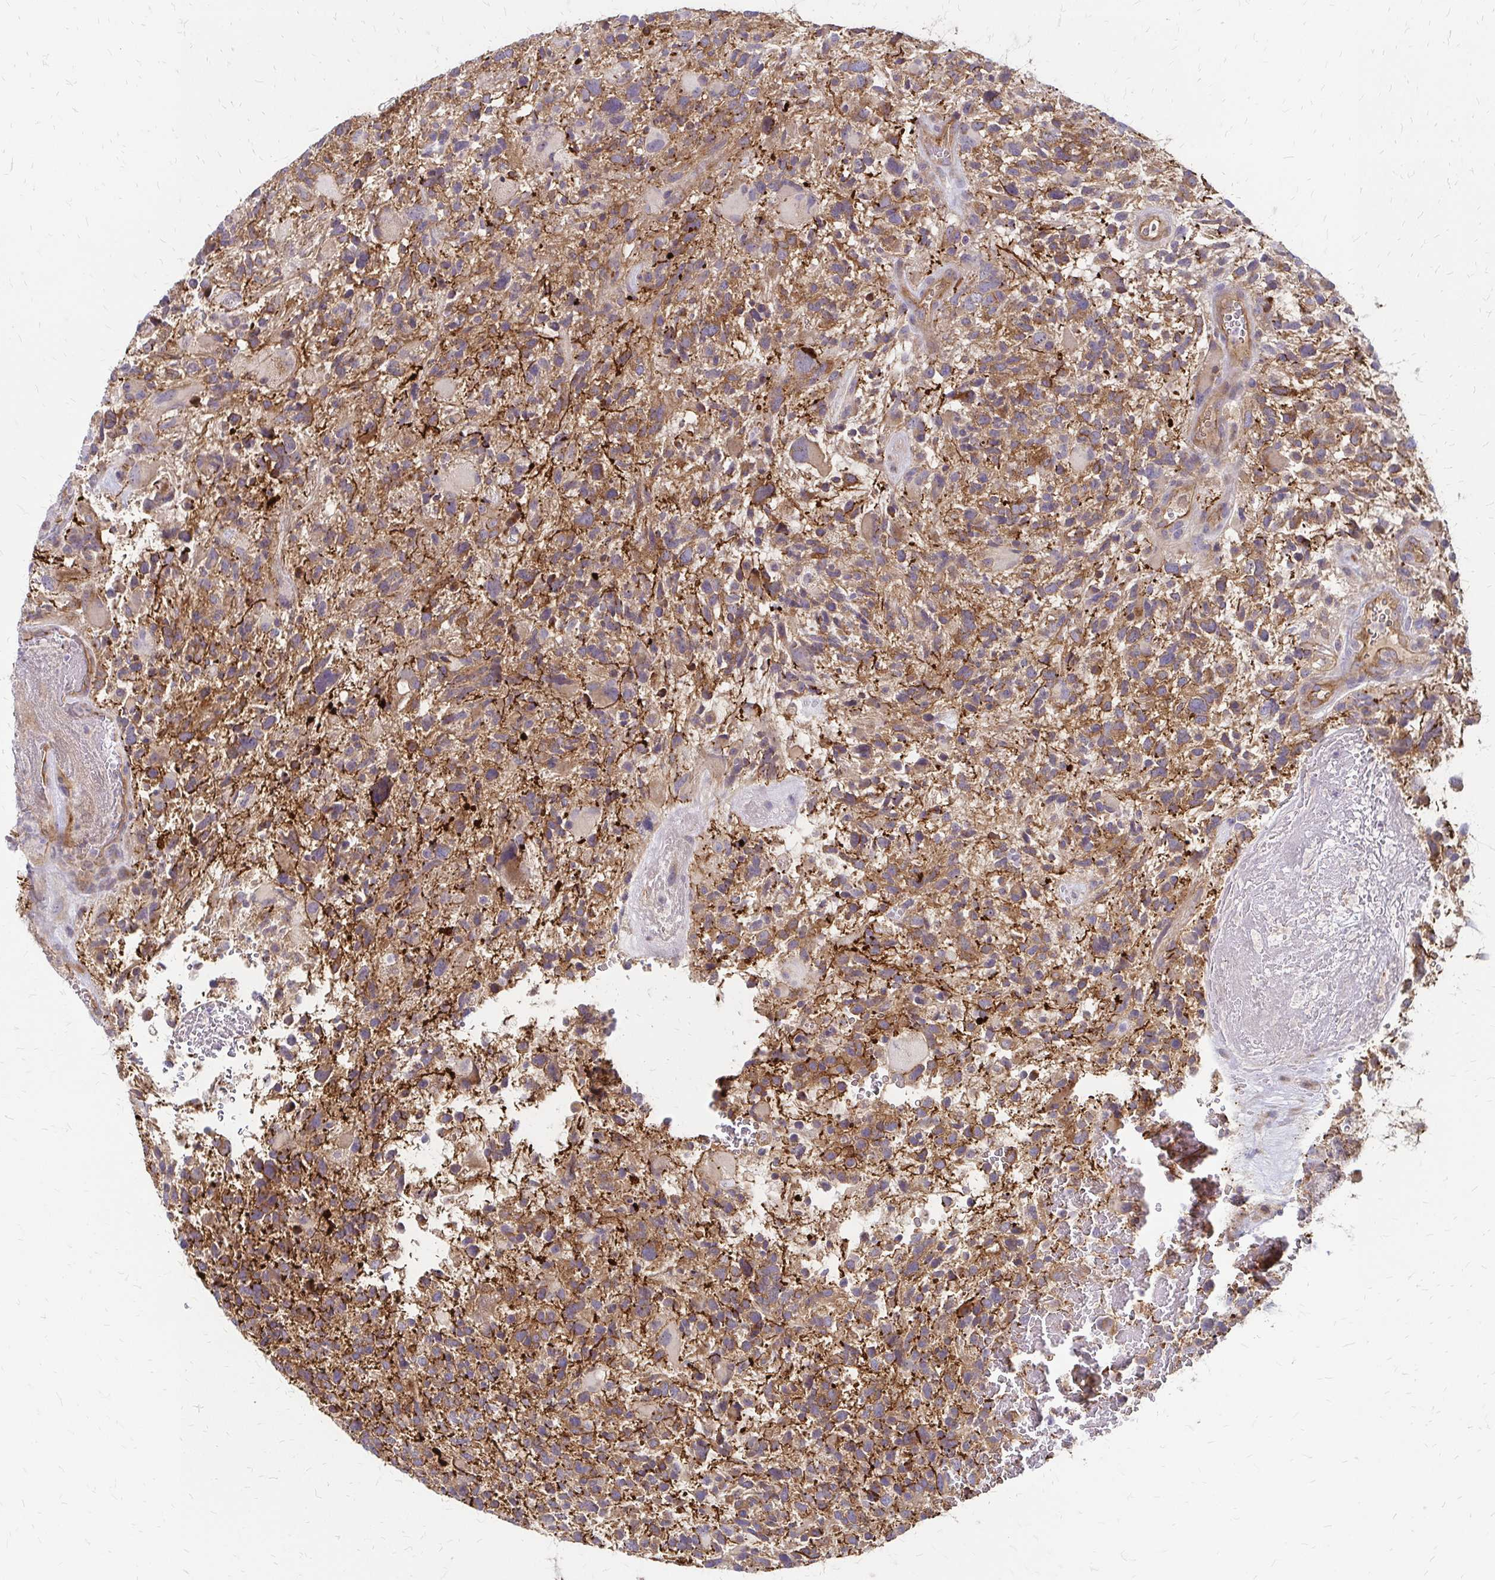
{"staining": {"intensity": "moderate", "quantity": ">75%", "location": "cytoplasmic/membranous"}, "tissue": "glioma", "cell_type": "Tumor cells", "image_type": "cancer", "snomed": [{"axis": "morphology", "description": "Glioma, malignant, High grade"}, {"axis": "topography", "description": "Brain"}], "caption": "A brown stain labels moderate cytoplasmic/membranous positivity of a protein in glioma tumor cells.", "gene": "ZNF383", "patient": {"sex": "female", "age": 71}}